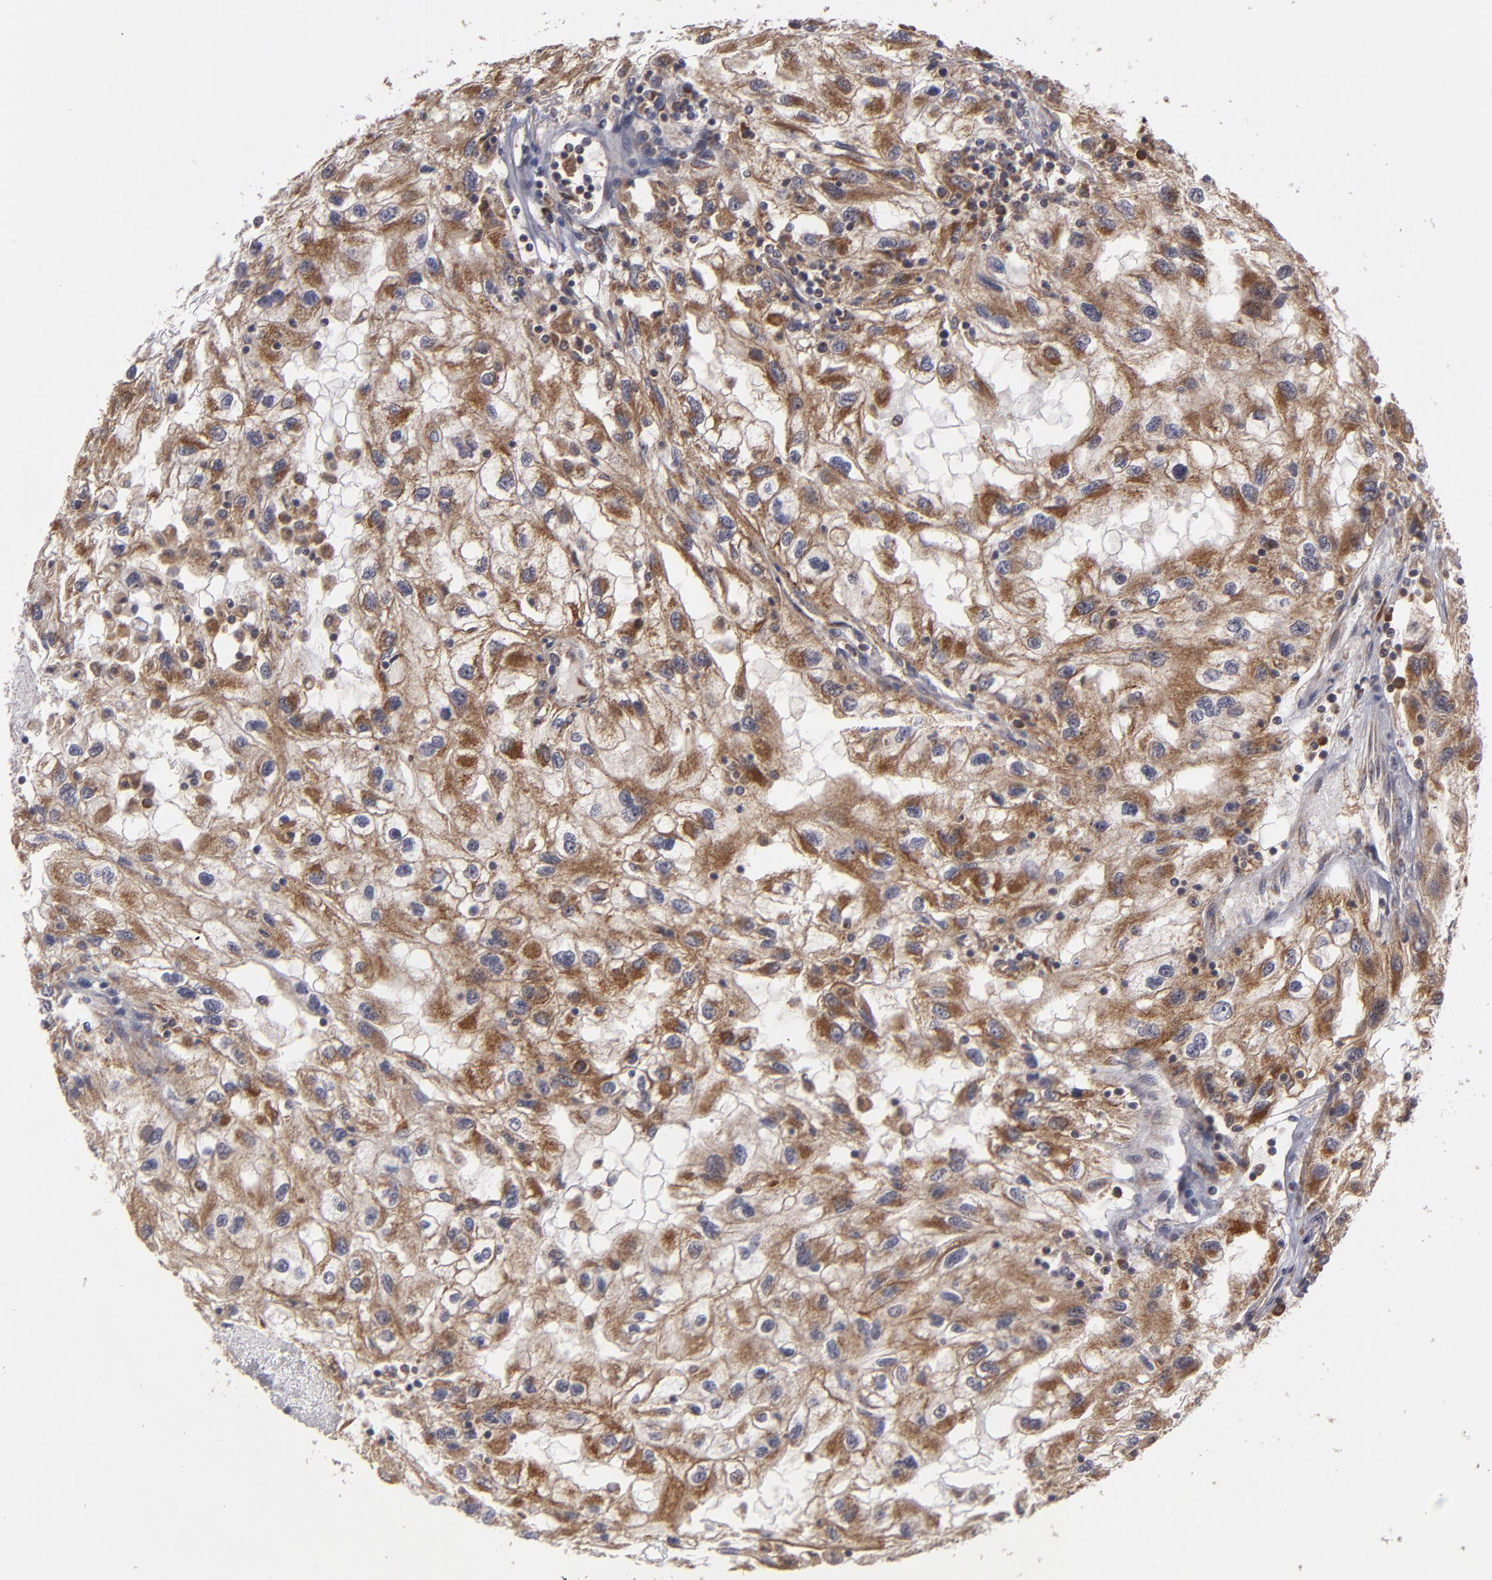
{"staining": {"intensity": "moderate", "quantity": ">75%", "location": "cytoplasmic/membranous"}, "tissue": "renal cancer", "cell_type": "Tumor cells", "image_type": "cancer", "snomed": [{"axis": "morphology", "description": "Normal tissue, NOS"}, {"axis": "morphology", "description": "Adenocarcinoma, NOS"}, {"axis": "topography", "description": "Kidney"}], "caption": "Tumor cells display medium levels of moderate cytoplasmic/membranous positivity in approximately >75% of cells in renal cancer.", "gene": "BMP6", "patient": {"sex": "male", "age": 71}}